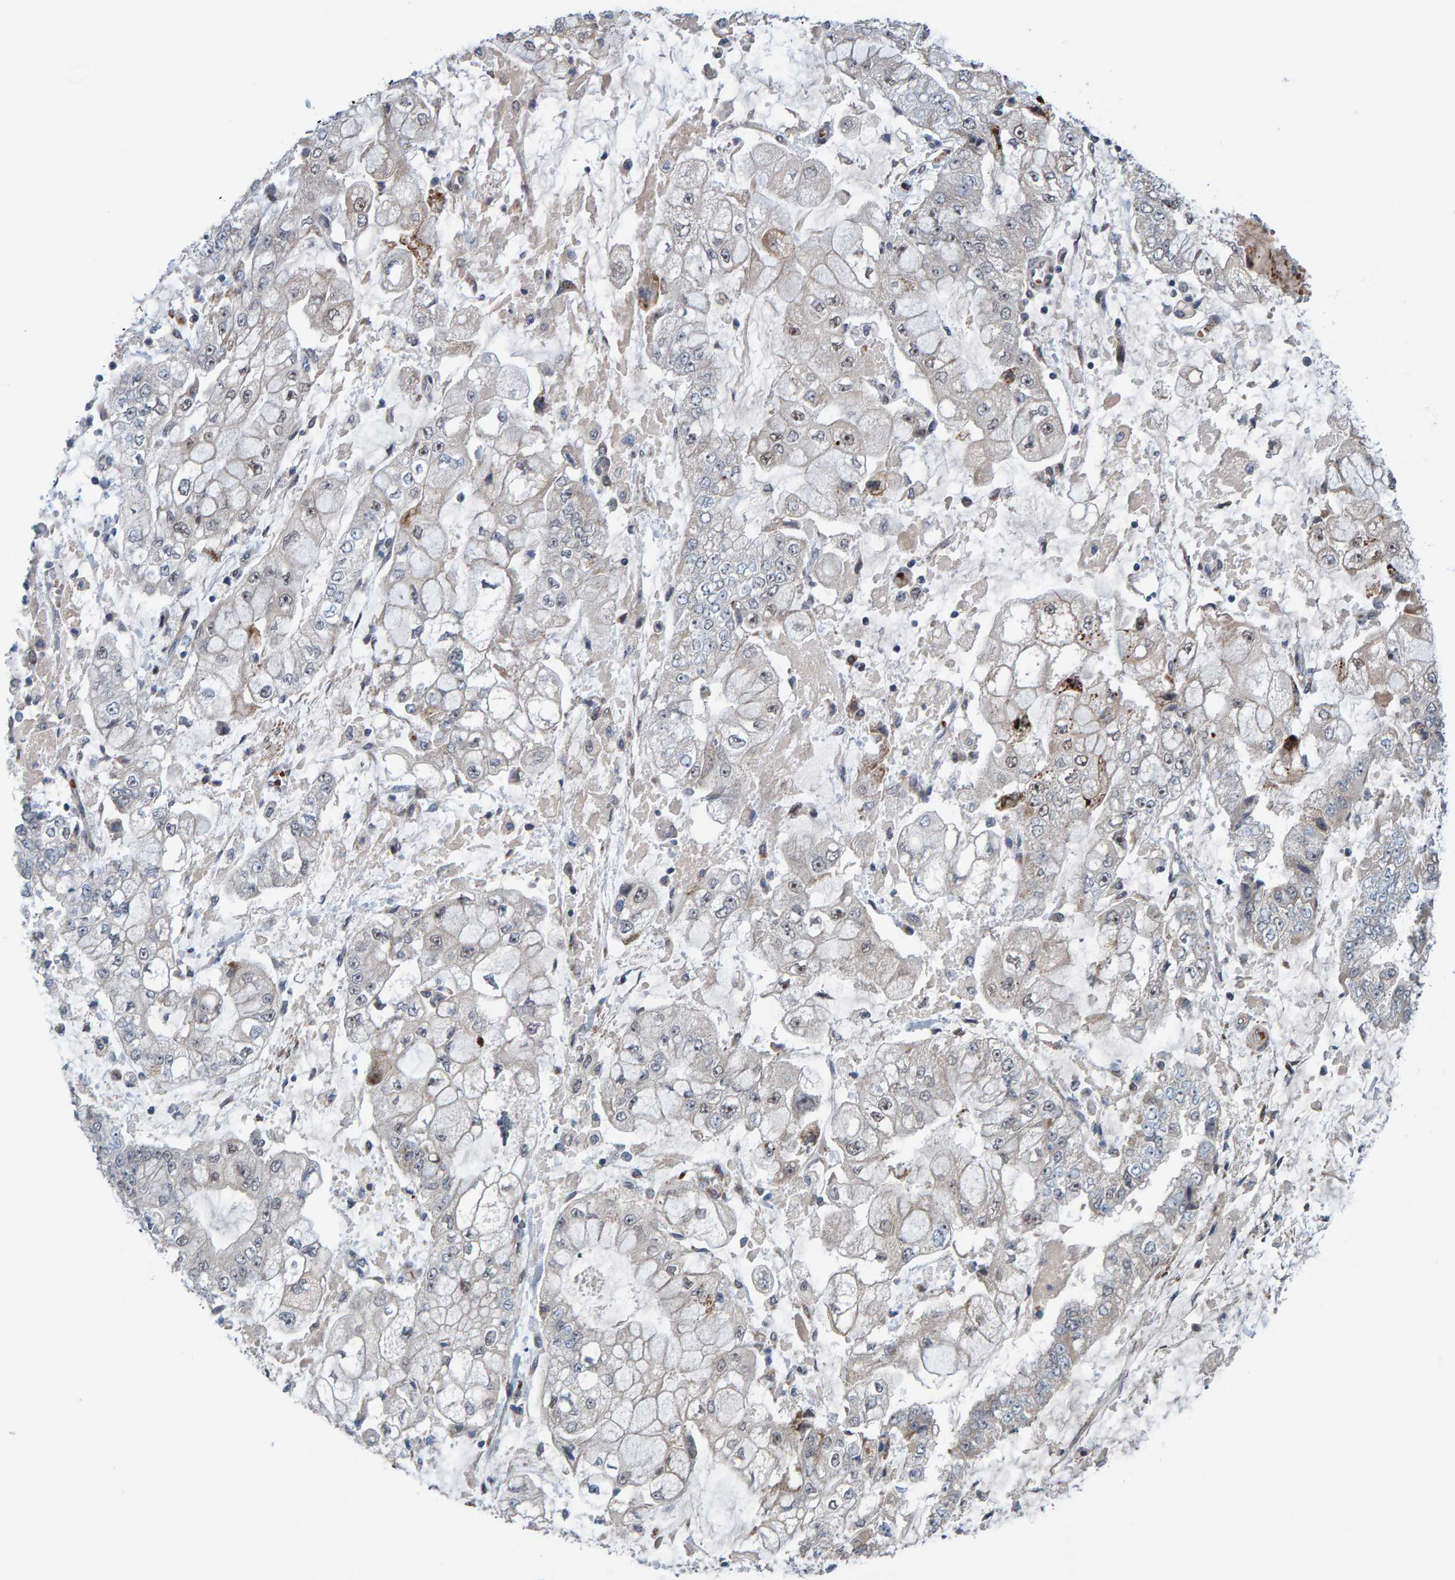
{"staining": {"intensity": "negative", "quantity": "none", "location": "none"}, "tissue": "stomach cancer", "cell_type": "Tumor cells", "image_type": "cancer", "snomed": [{"axis": "morphology", "description": "Adenocarcinoma, NOS"}, {"axis": "topography", "description": "Stomach"}], "caption": "Human stomach cancer stained for a protein using immunohistochemistry demonstrates no staining in tumor cells.", "gene": "MFSD6L", "patient": {"sex": "male", "age": 76}}